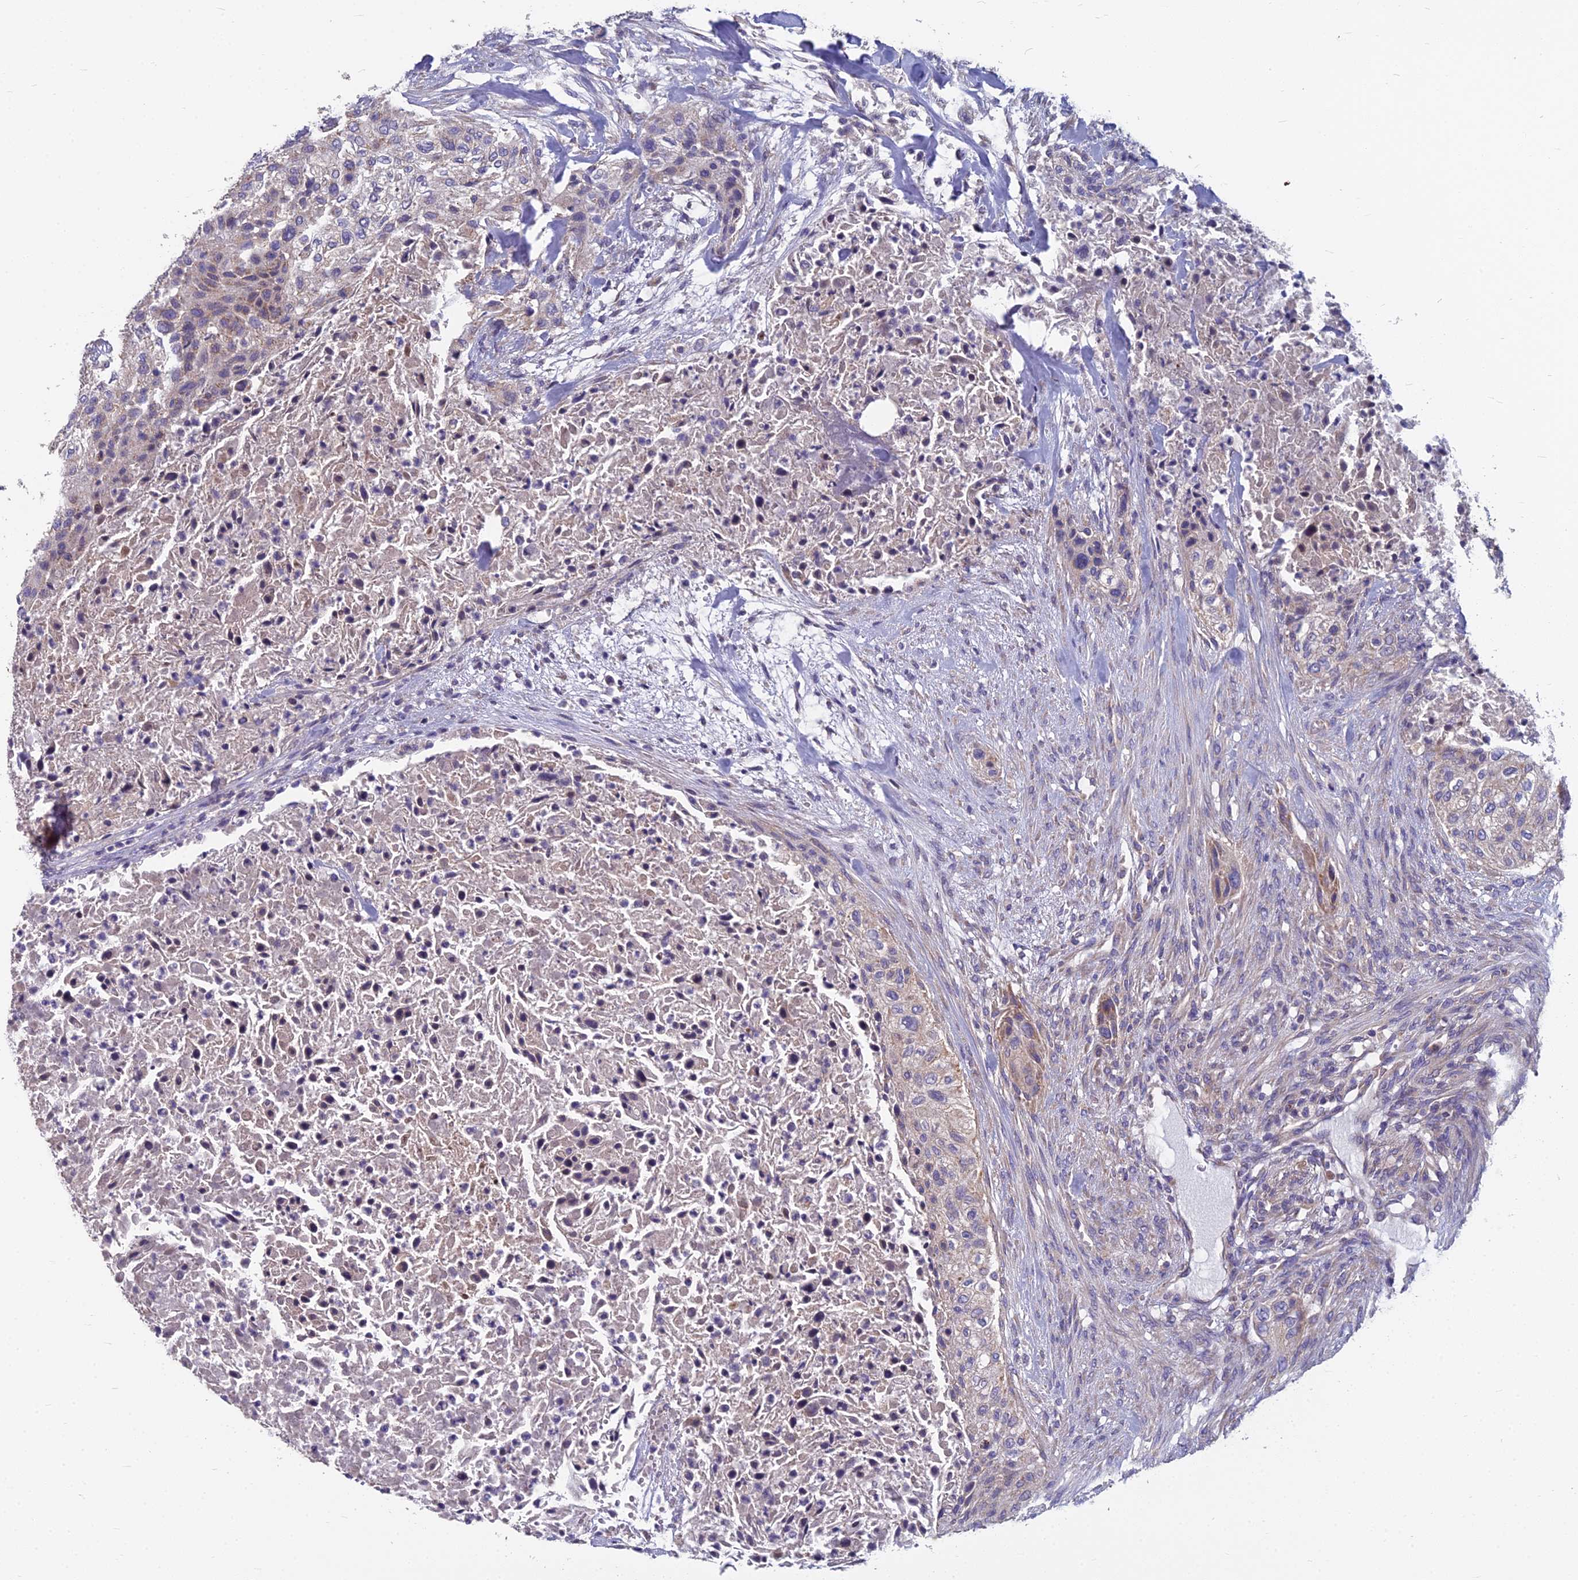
{"staining": {"intensity": "weak", "quantity": "25%-75%", "location": "cytoplasmic/membranous"}, "tissue": "urothelial cancer", "cell_type": "Tumor cells", "image_type": "cancer", "snomed": [{"axis": "morphology", "description": "Urothelial carcinoma, High grade"}, {"axis": "topography", "description": "Urinary bladder"}], "caption": "The image displays a brown stain indicating the presence of a protein in the cytoplasmic/membranous of tumor cells in urothelial cancer.", "gene": "COX20", "patient": {"sex": "male", "age": 35}}